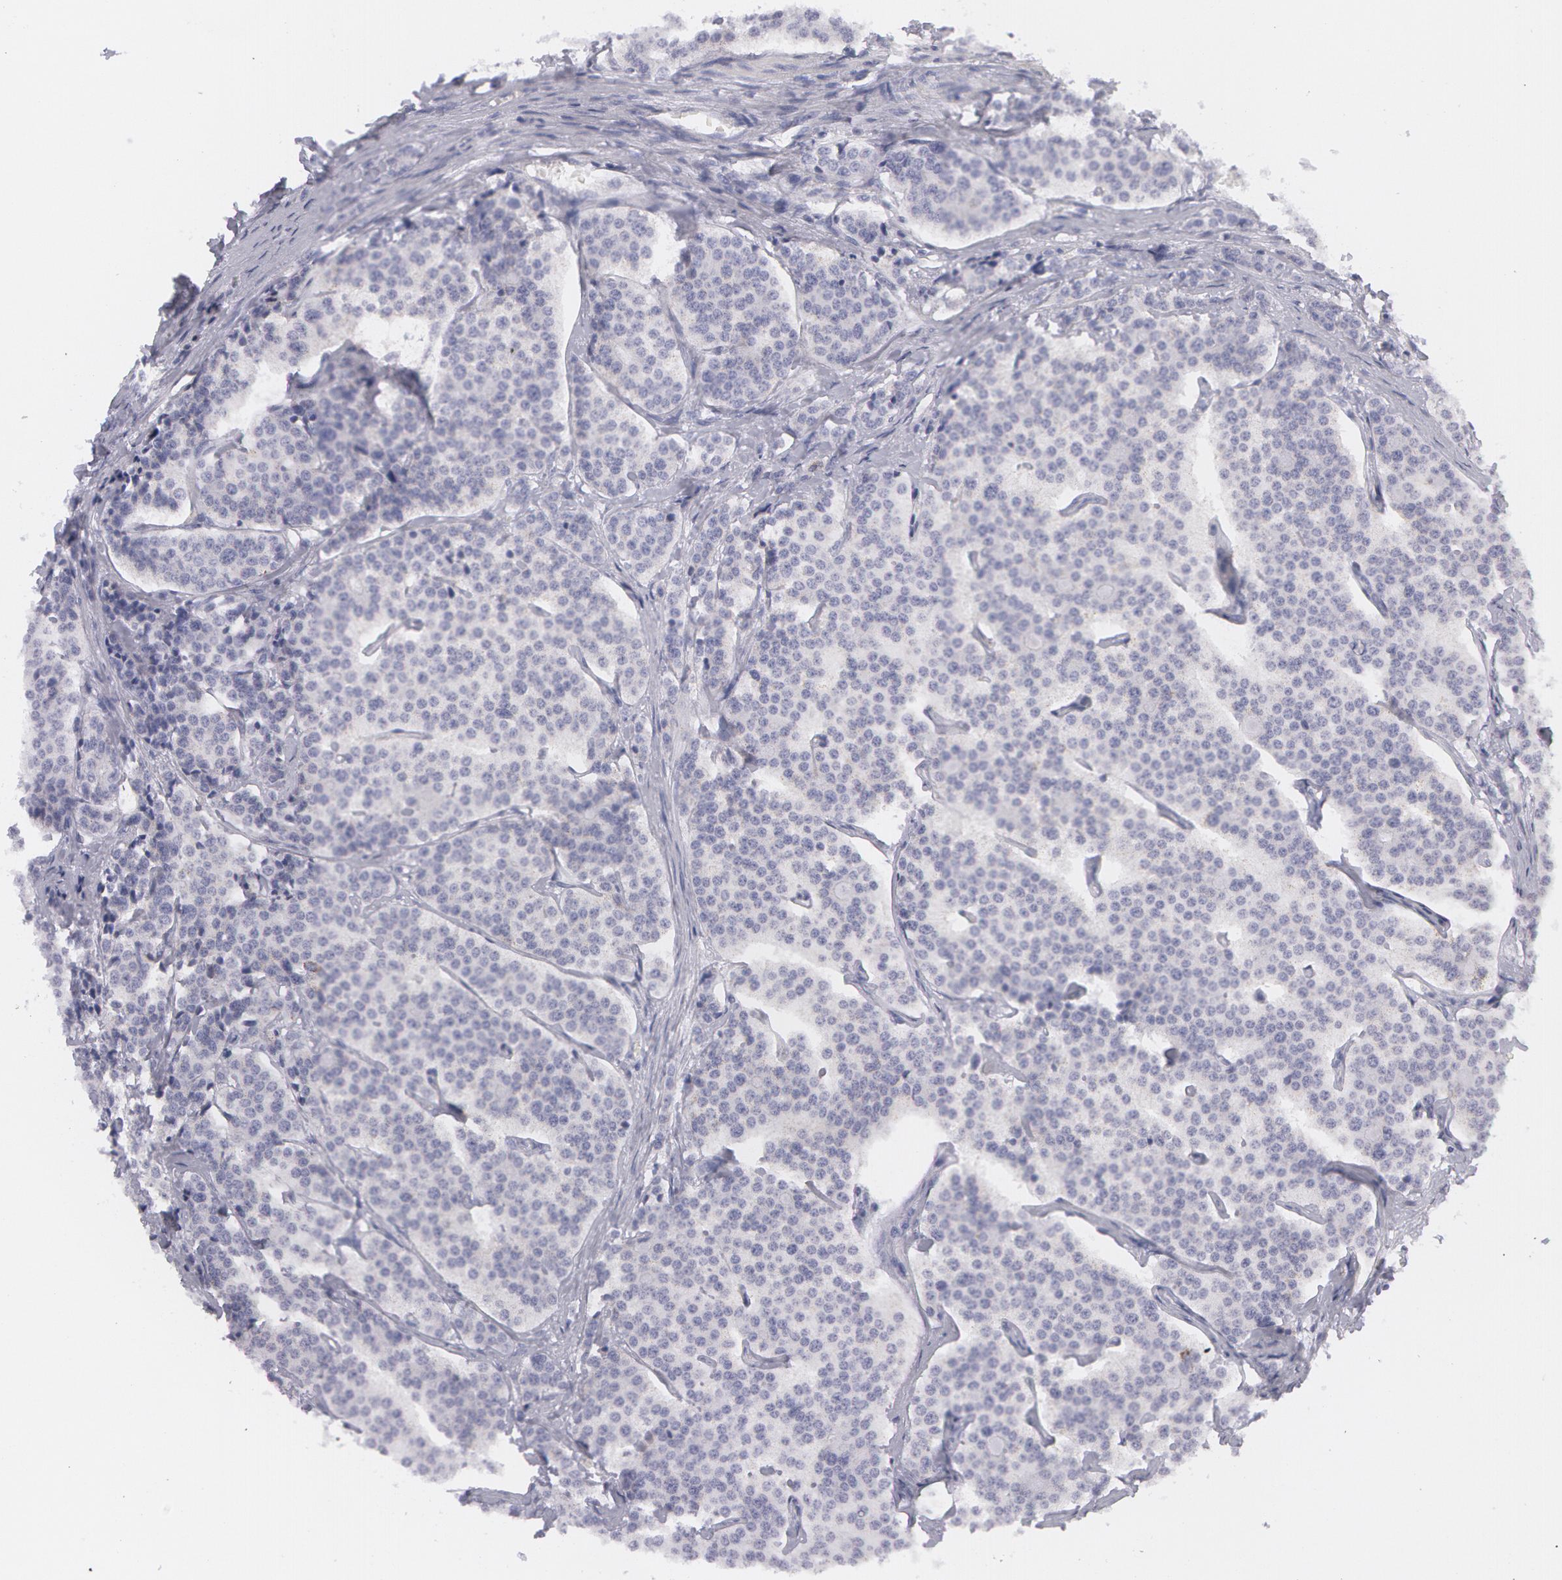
{"staining": {"intensity": "negative", "quantity": "none", "location": "none"}, "tissue": "carcinoid", "cell_type": "Tumor cells", "image_type": "cancer", "snomed": [{"axis": "morphology", "description": "Carcinoid, malignant, NOS"}, {"axis": "topography", "description": "Small intestine"}], "caption": "Protein analysis of carcinoid (malignant) demonstrates no significant positivity in tumor cells. The staining was performed using DAB to visualize the protein expression in brown, while the nuclei were stained in blue with hematoxylin (Magnification: 20x).", "gene": "AMACR", "patient": {"sex": "male", "age": 63}}